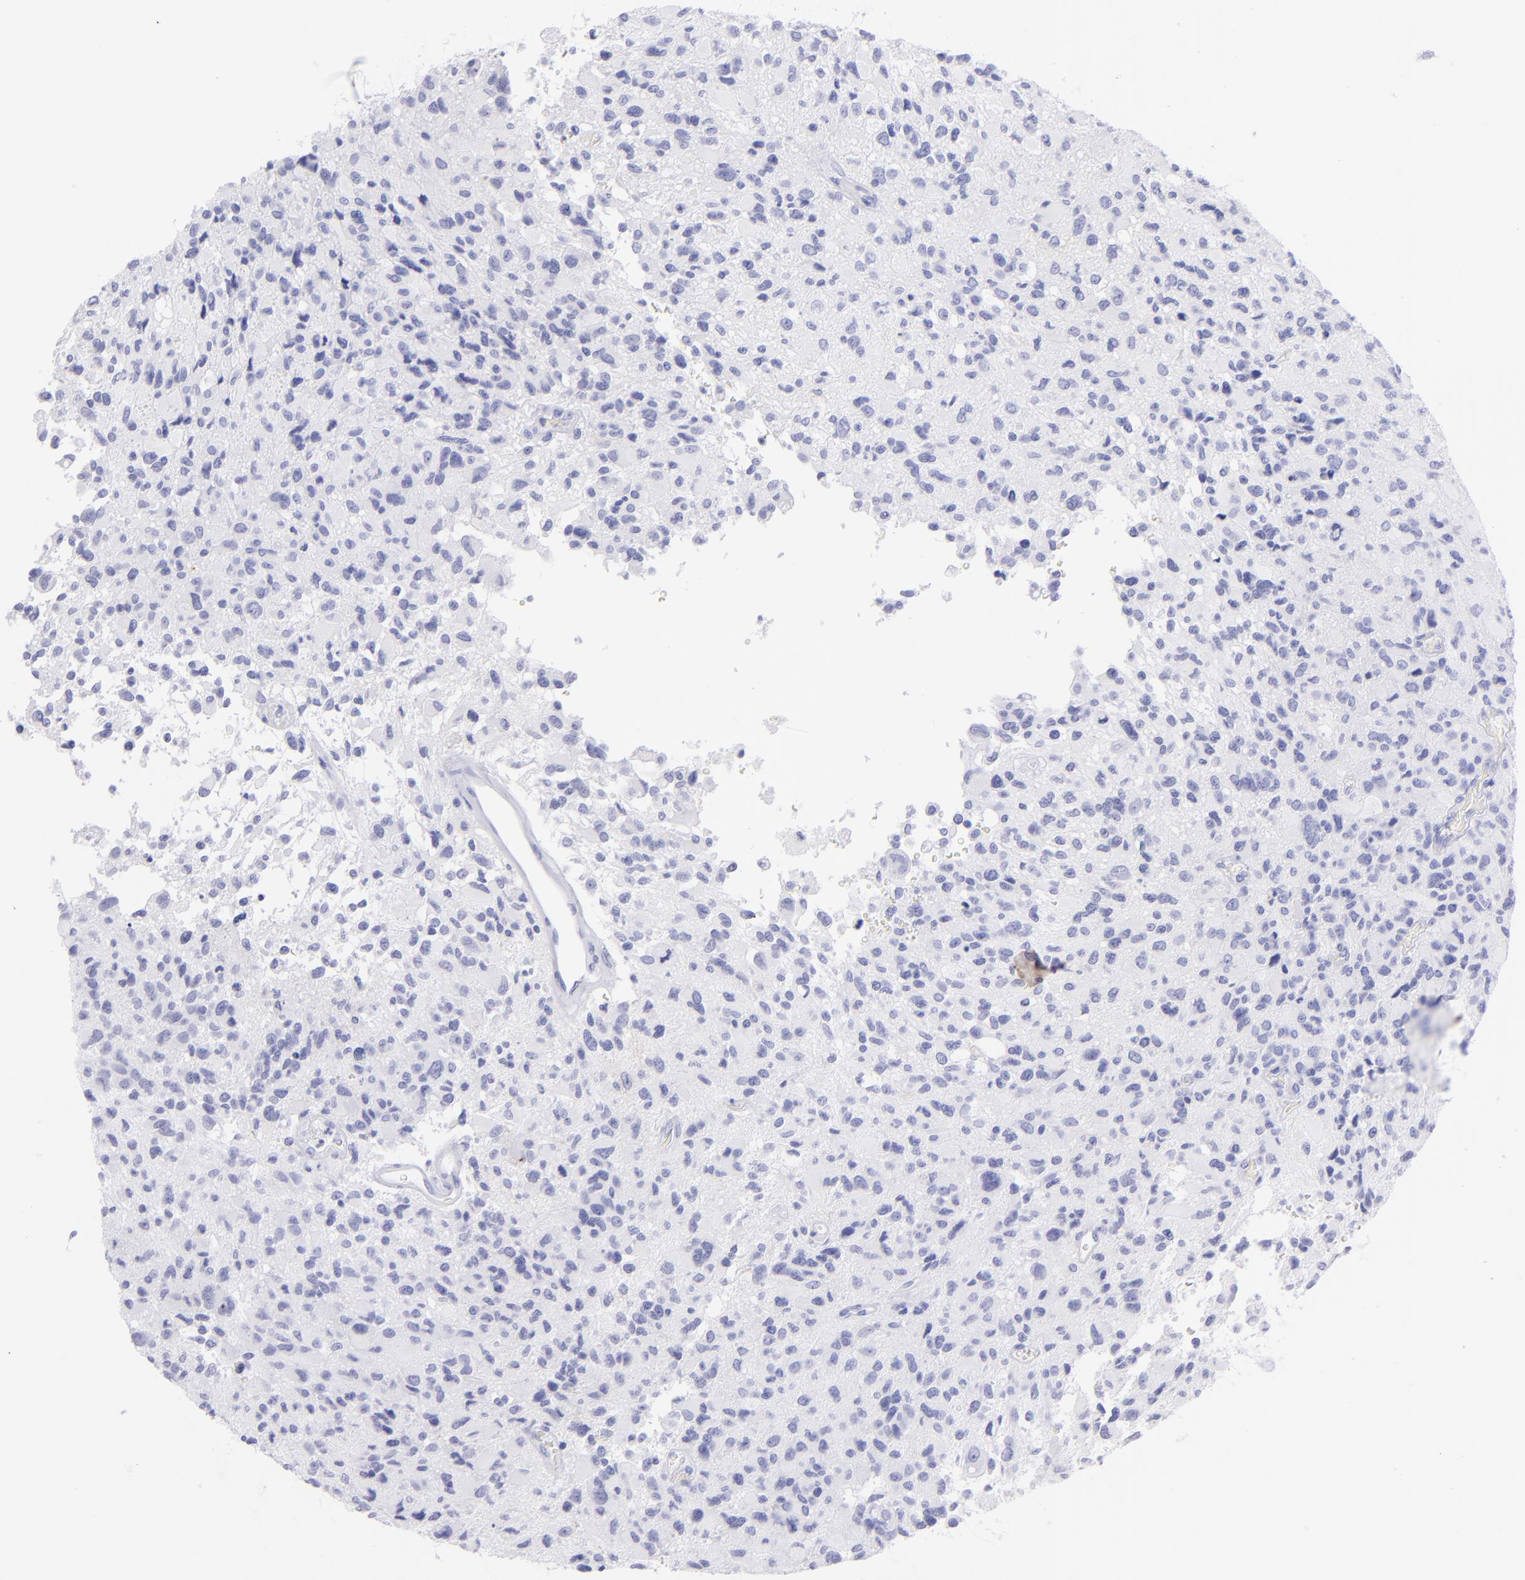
{"staining": {"intensity": "negative", "quantity": "none", "location": "none"}, "tissue": "glioma", "cell_type": "Tumor cells", "image_type": "cancer", "snomed": [{"axis": "morphology", "description": "Glioma, malignant, High grade"}, {"axis": "topography", "description": "Brain"}], "caption": "High magnification brightfield microscopy of glioma stained with DAB (3,3'-diaminobenzidine) (brown) and counterstained with hematoxylin (blue): tumor cells show no significant expression.", "gene": "CD72", "patient": {"sex": "male", "age": 69}}